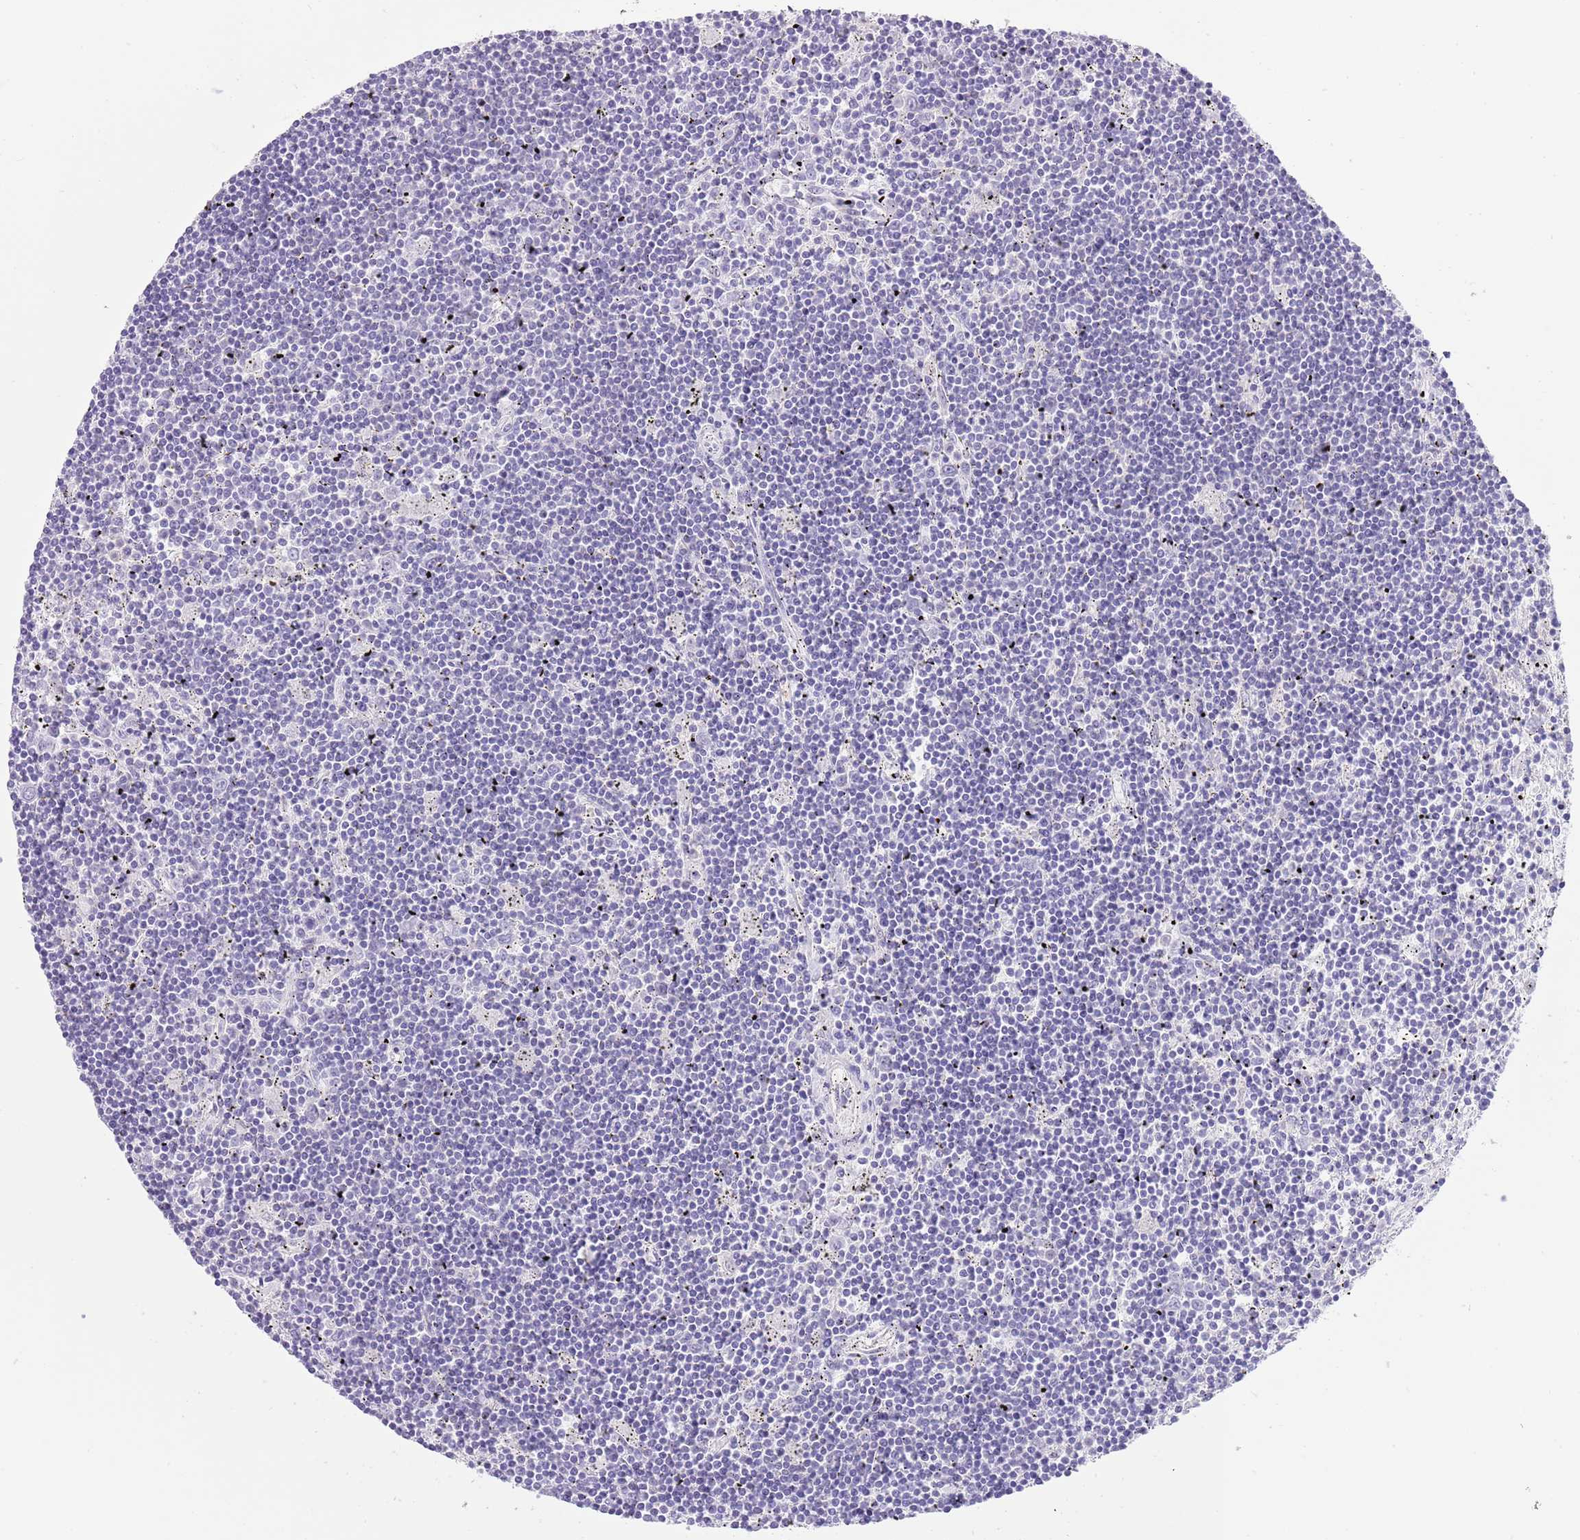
{"staining": {"intensity": "negative", "quantity": "none", "location": "none"}, "tissue": "lymphoma", "cell_type": "Tumor cells", "image_type": "cancer", "snomed": [{"axis": "morphology", "description": "Malignant lymphoma, non-Hodgkin's type, Low grade"}, {"axis": "topography", "description": "Spleen"}], "caption": "Low-grade malignant lymphoma, non-Hodgkin's type was stained to show a protein in brown. There is no significant positivity in tumor cells.", "gene": "PPP1R17", "patient": {"sex": "male", "age": 76}}